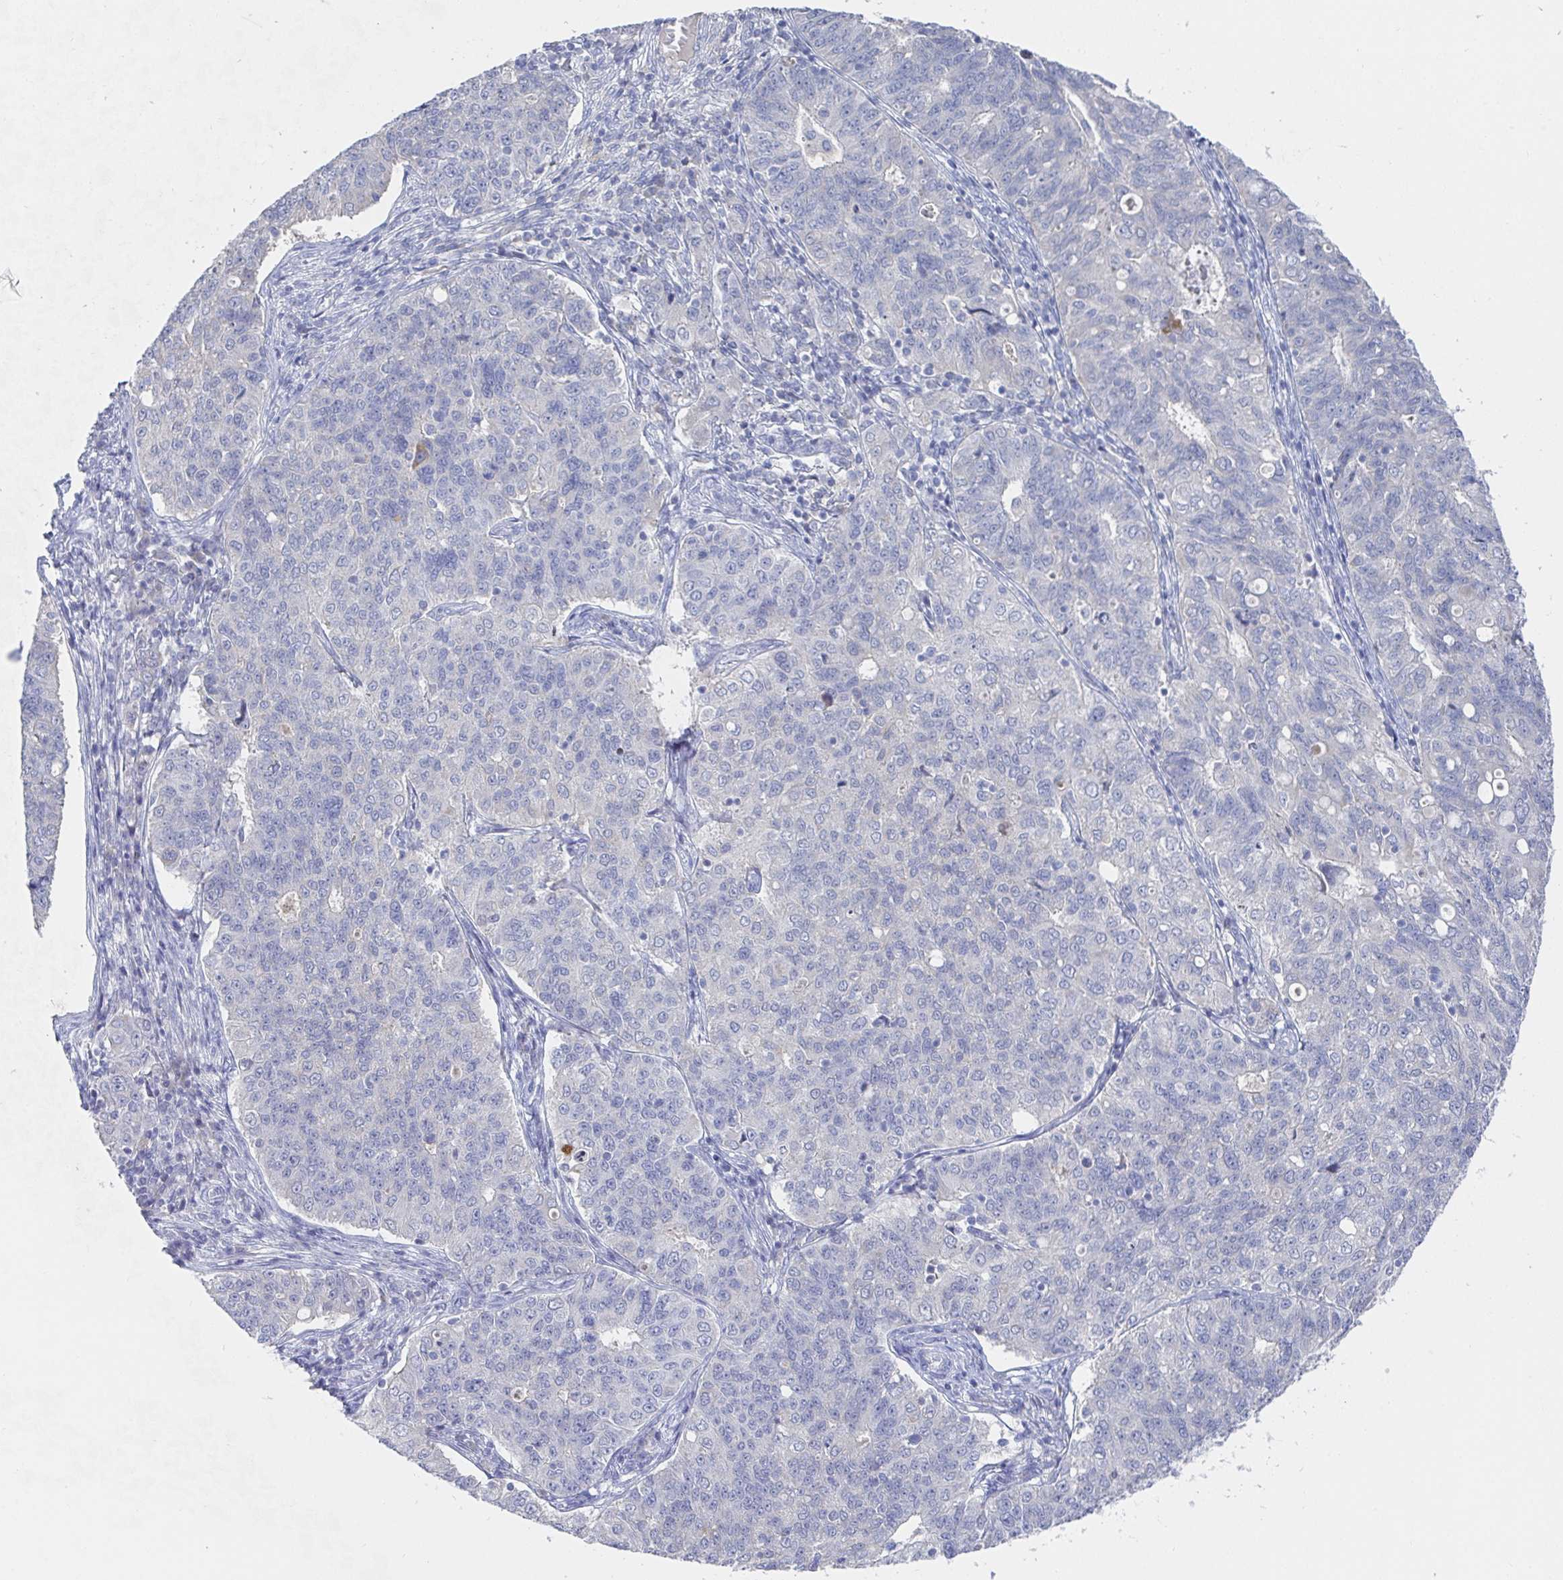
{"staining": {"intensity": "moderate", "quantity": "<25%", "location": "cytoplasmic/membranous"}, "tissue": "endometrial cancer", "cell_type": "Tumor cells", "image_type": "cancer", "snomed": [{"axis": "morphology", "description": "Adenocarcinoma, NOS"}, {"axis": "topography", "description": "Endometrium"}], "caption": "High-power microscopy captured an immunohistochemistry micrograph of endometrial cancer (adenocarcinoma), revealing moderate cytoplasmic/membranous staining in about <25% of tumor cells. Immunohistochemistry stains the protein in brown and the nuclei are stained blue.", "gene": "ZNF430", "patient": {"sex": "female", "age": 43}}